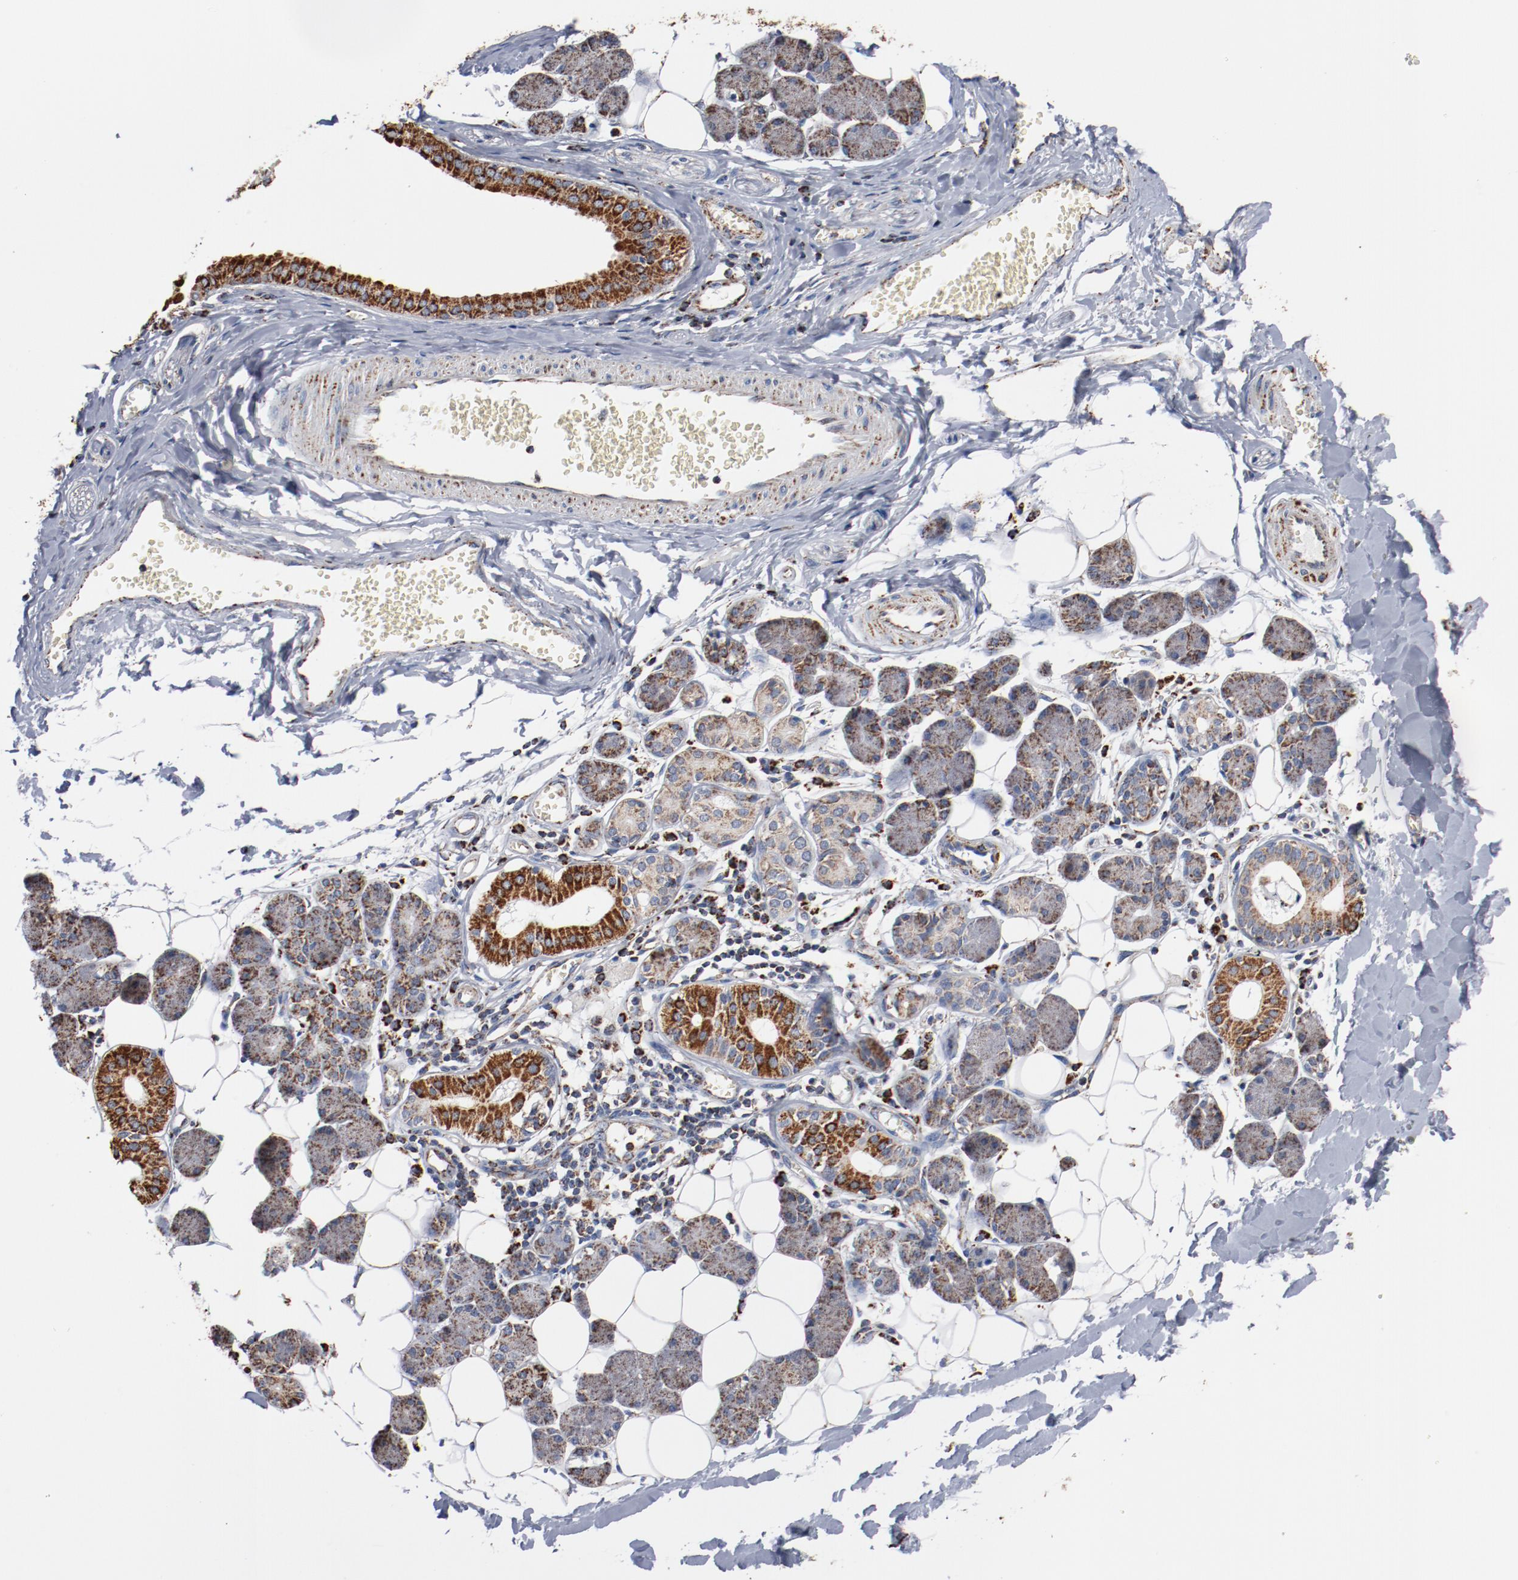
{"staining": {"intensity": "moderate", "quantity": ">75%", "location": "cytoplasmic/membranous"}, "tissue": "salivary gland", "cell_type": "Glandular cells", "image_type": "normal", "snomed": [{"axis": "morphology", "description": "Normal tissue, NOS"}, {"axis": "morphology", "description": "Adenoma, NOS"}, {"axis": "topography", "description": "Salivary gland"}], "caption": "A high-resolution image shows IHC staining of unremarkable salivary gland, which shows moderate cytoplasmic/membranous positivity in approximately >75% of glandular cells. (Stains: DAB (3,3'-diaminobenzidine) in brown, nuclei in blue, Microscopy: brightfield microscopy at high magnification).", "gene": "NDUFS4", "patient": {"sex": "female", "age": 32}}